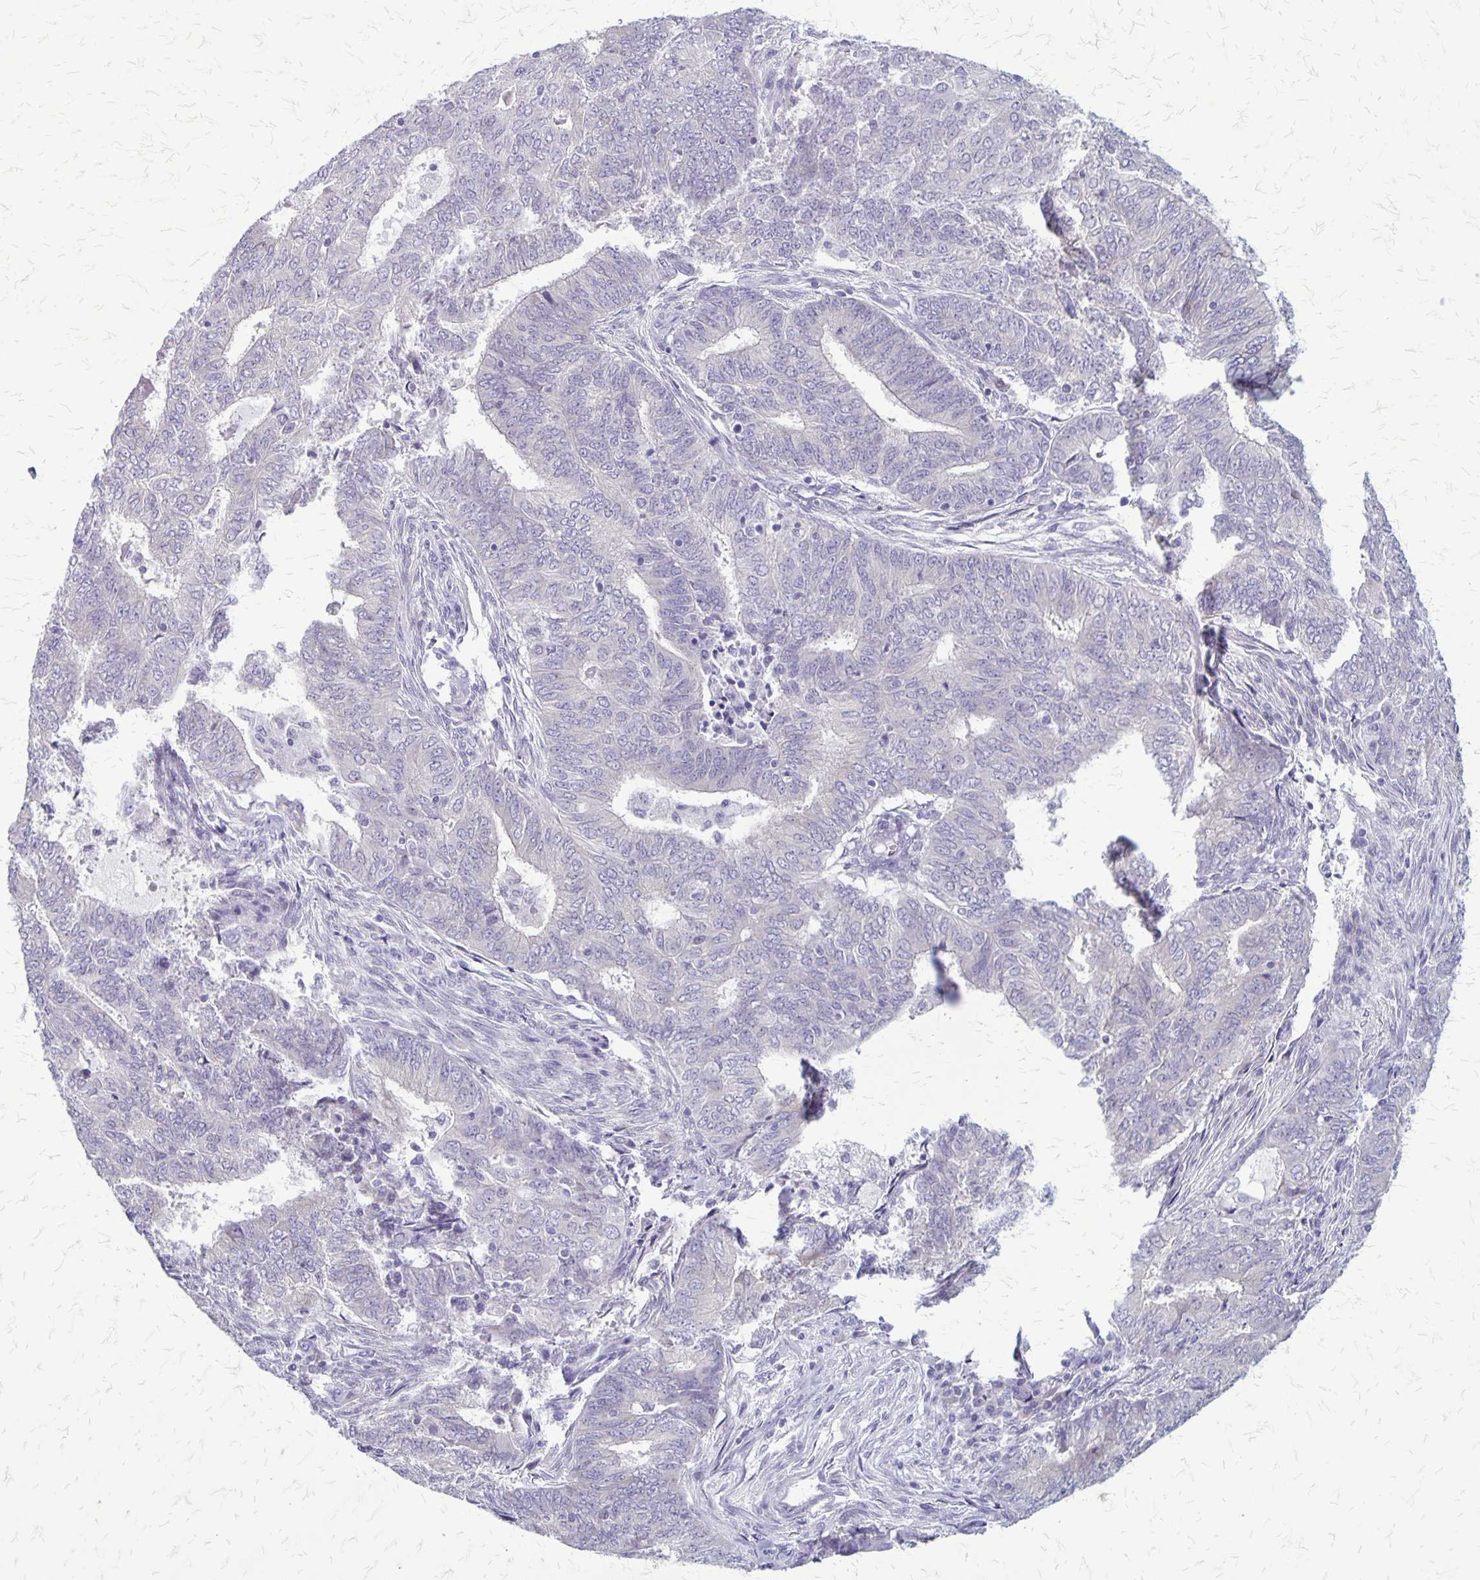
{"staining": {"intensity": "negative", "quantity": "none", "location": "none"}, "tissue": "endometrial cancer", "cell_type": "Tumor cells", "image_type": "cancer", "snomed": [{"axis": "morphology", "description": "Adenocarcinoma, NOS"}, {"axis": "topography", "description": "Endometrium"}], "caption": "DAB immunohistochemical staining of human endometrial cancer demonstrates no significant positivity in tumor cells.", "gene": "PLXNB3", "patient": {"sex": "female", "age": 62}}